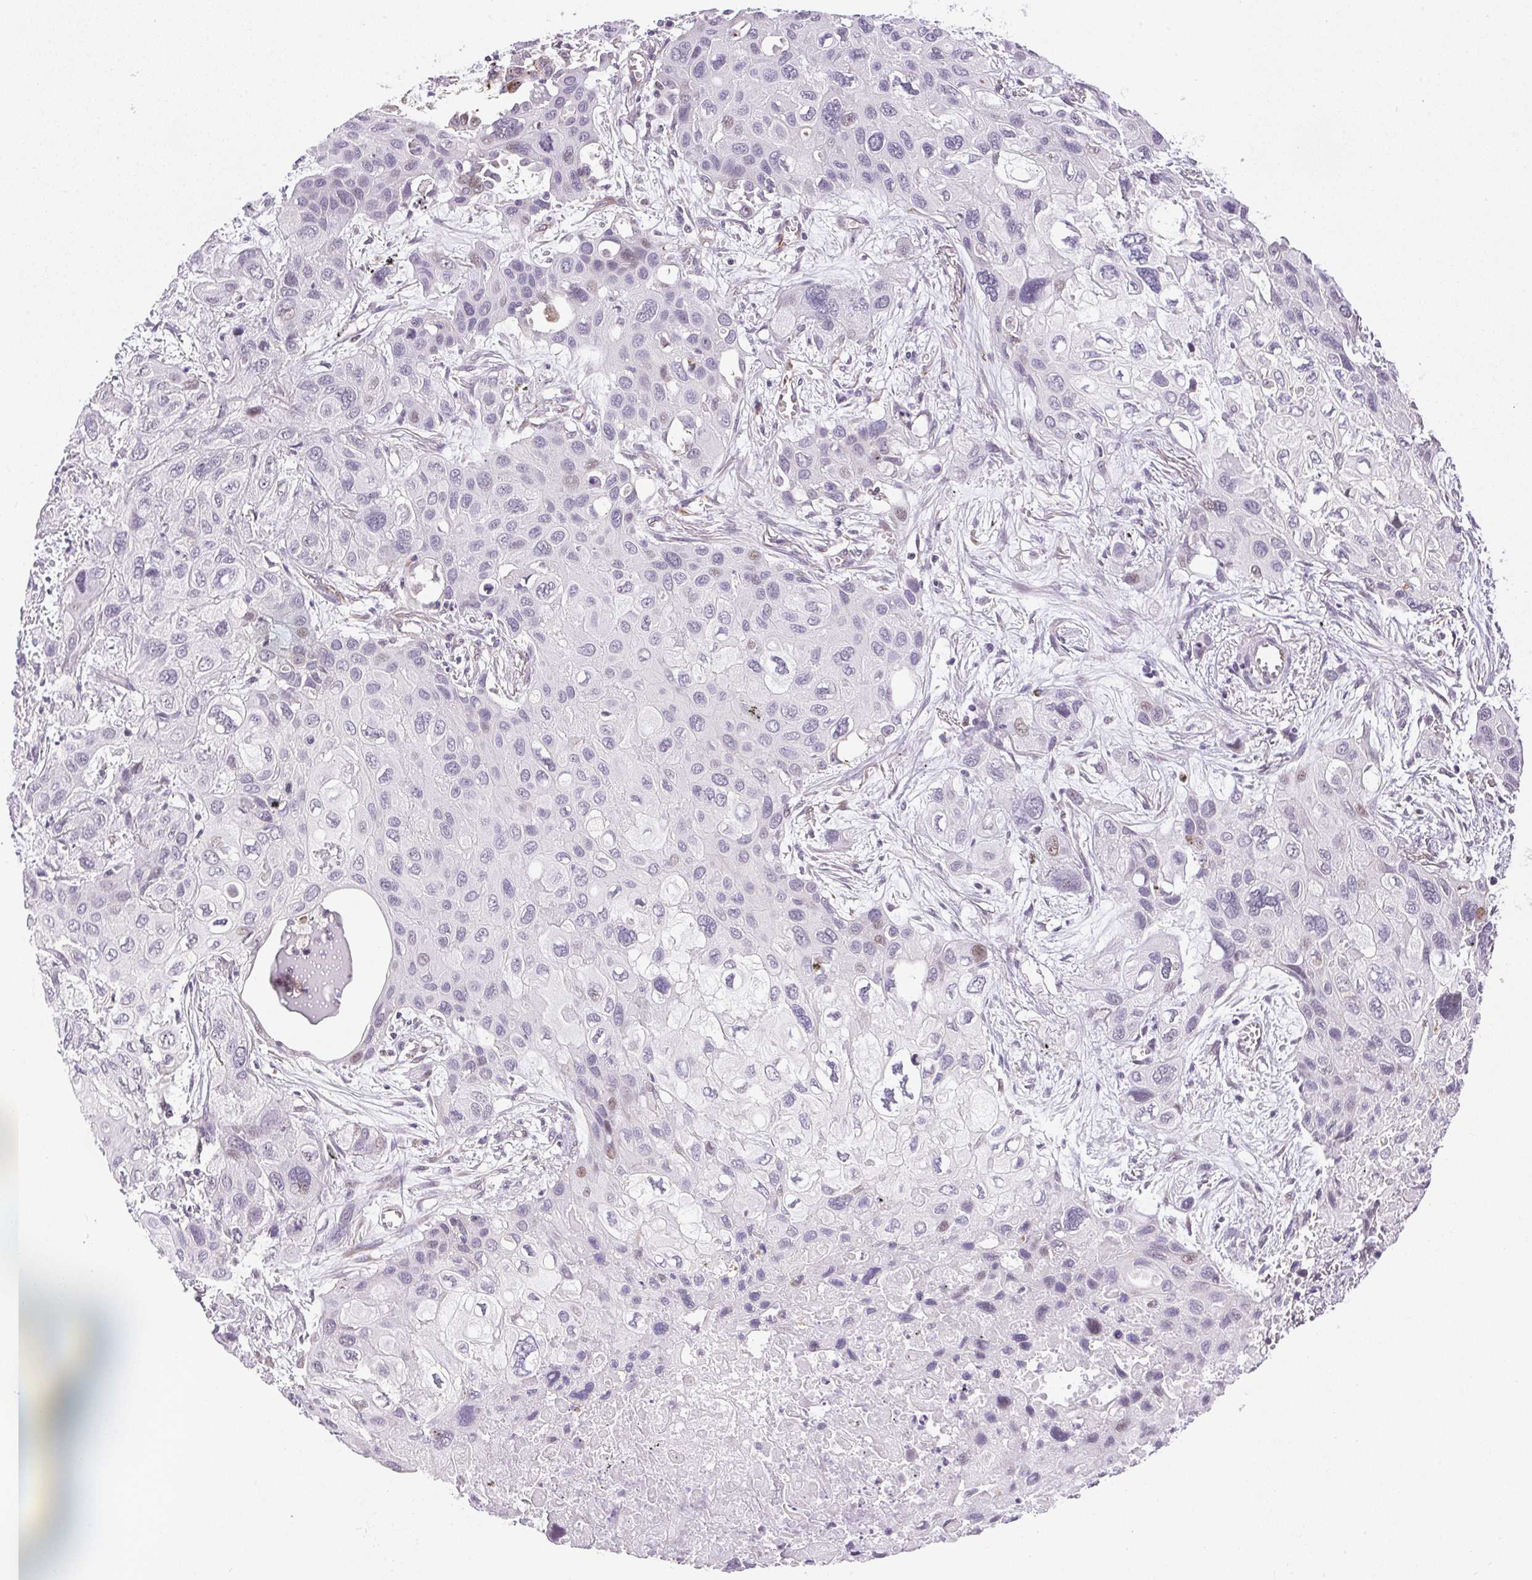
{"staining": {"intensity": "negative", "quantity": "none", "location": "none"}, "tissue": "lung cancer", "cell_type": "Tumor cells", "image_type": "cancer", "snomed": [{"axis": "morphology", "description": "Squamous cell carcinoma, NOS"}, {"axis": "morphology", "description": "Squamous cell carcinoma, metastatic, NOS"}, {"axis": "topography", "description": "Lung"}], "caption": "High power microscopy histopathology image of an immunohistochemistry photomicrograph of lung metastatic squamous cell carcinoma, revealing no significant positivity in tumor cells.", "gene": "GYG2", "patient": {"sex": "male", "age": 59}}